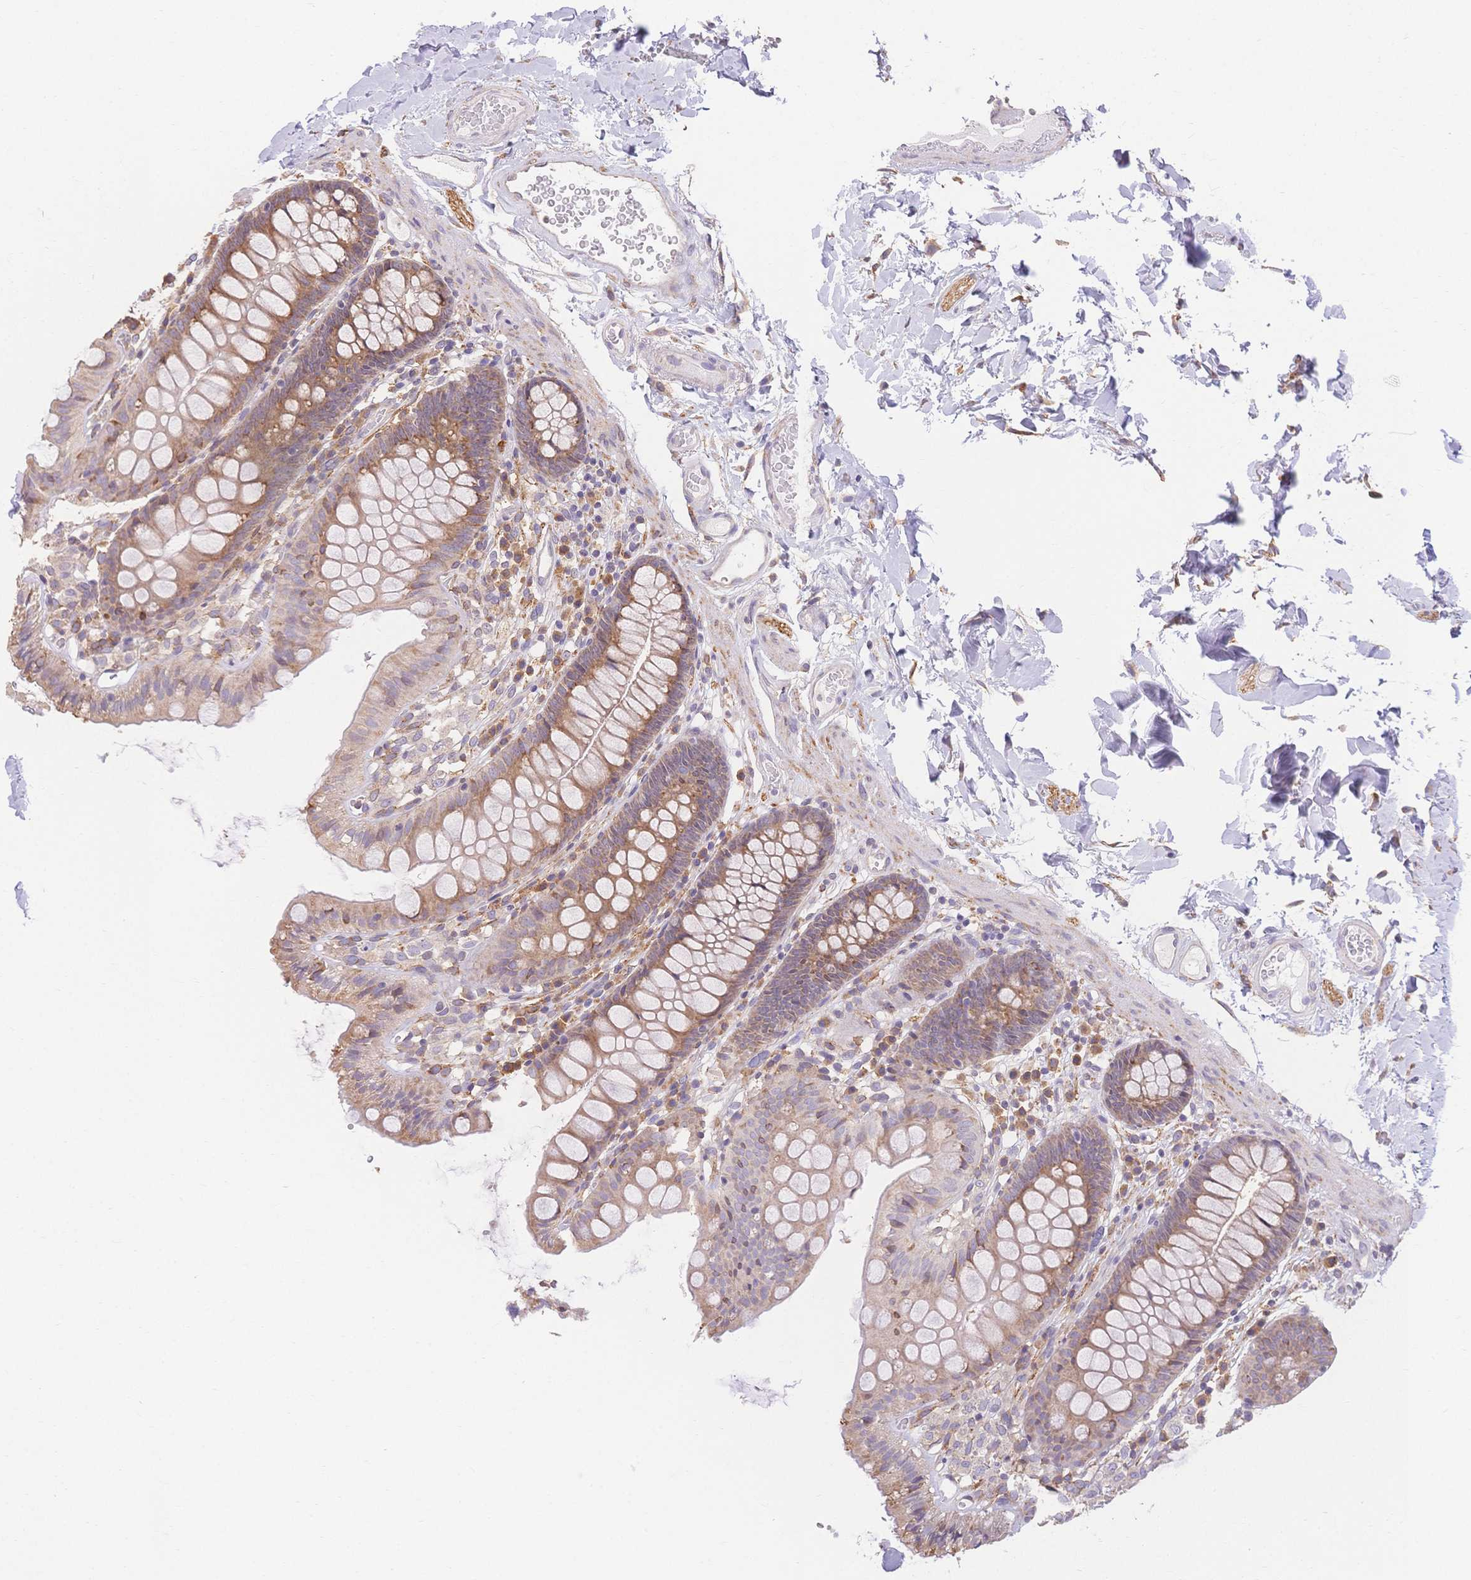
{"staining": {"intensity": "negative", "quantity": "none", "location": "none"}, "tissue": "colon", "cell_type": "Endothelial cells", "image_type": "normal", "snomed": [{"axis": "morphology", "description": "Normal tissue, NOS"}, {"axis": "topography", "description": "Colon"}], "caption": "Immunohistochemistry micrograph of unremarkable human colon stained for a protein (brown), which shows no expression in endothelial cells. (DAB (3,3'-diaminobenzidine) IHC visualized using brightfield microscopy, high magnification).", "gene": "HS3ST5", "patient": {"sex": "male", "age": 84}}